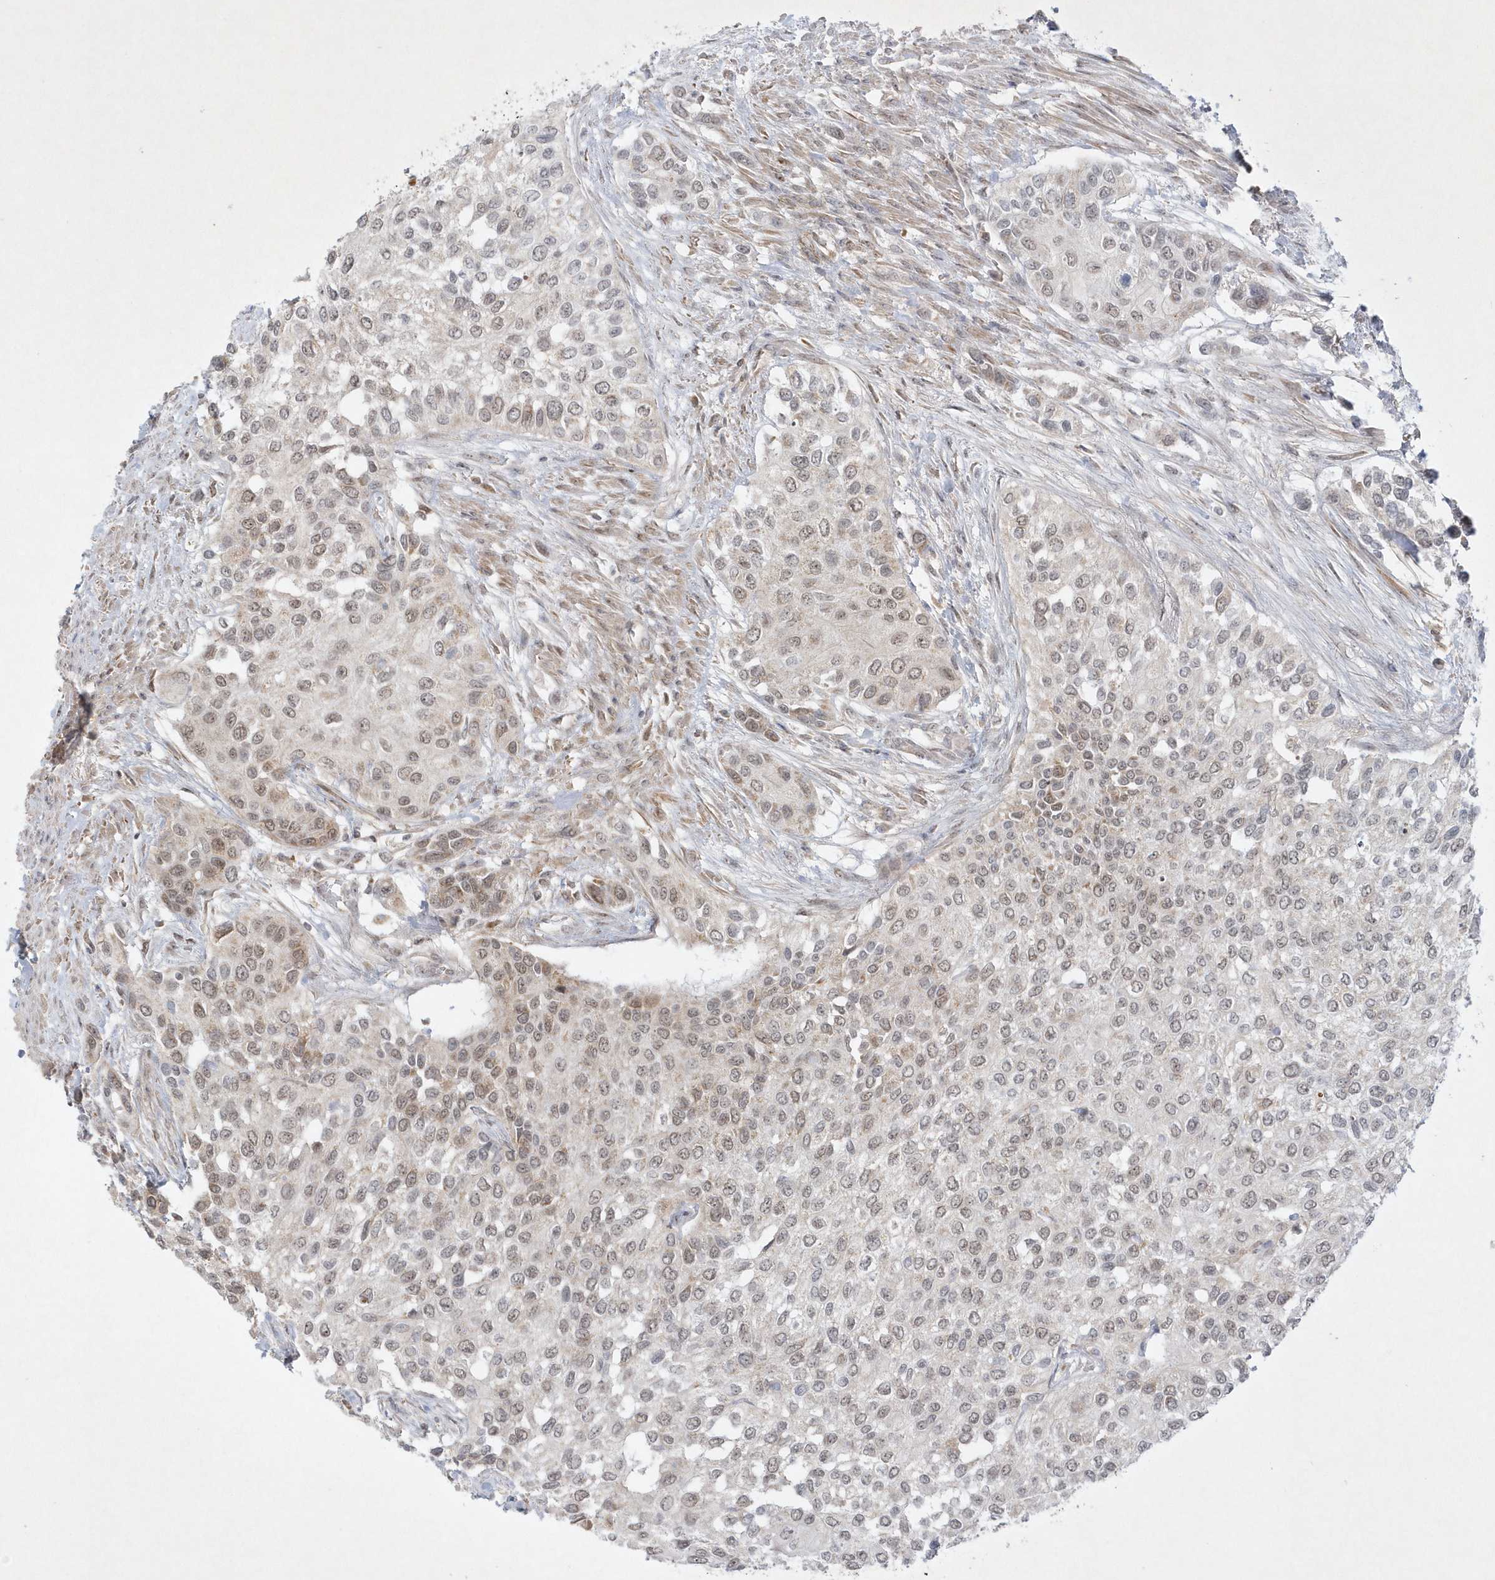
{"staining": {"intensity": "weak", "quantity": "<25%", "location": "cytoplasmic/membranous,nuclear"}, "tissue": "urothelial cancer", "cell_type": "Tumor cells", "image_type": "cancer", "snomed": [{"axis": "morphology", "description": "Normal tissue, NOS"}, {"axis": "morphology", "description": "Urothelial carcinoma, High grade"}, {"axis": "topography", "description": "Vascular tissue"}, {"axis": "topography", "description": "Urinary bladder"}], "caption": "This is an immunohistochemistry histopathology image of urothelial cancer. There is no expression in tumor cells.", "gene": "CPSF3", "patient": {"sex": "female", "age": 56}}